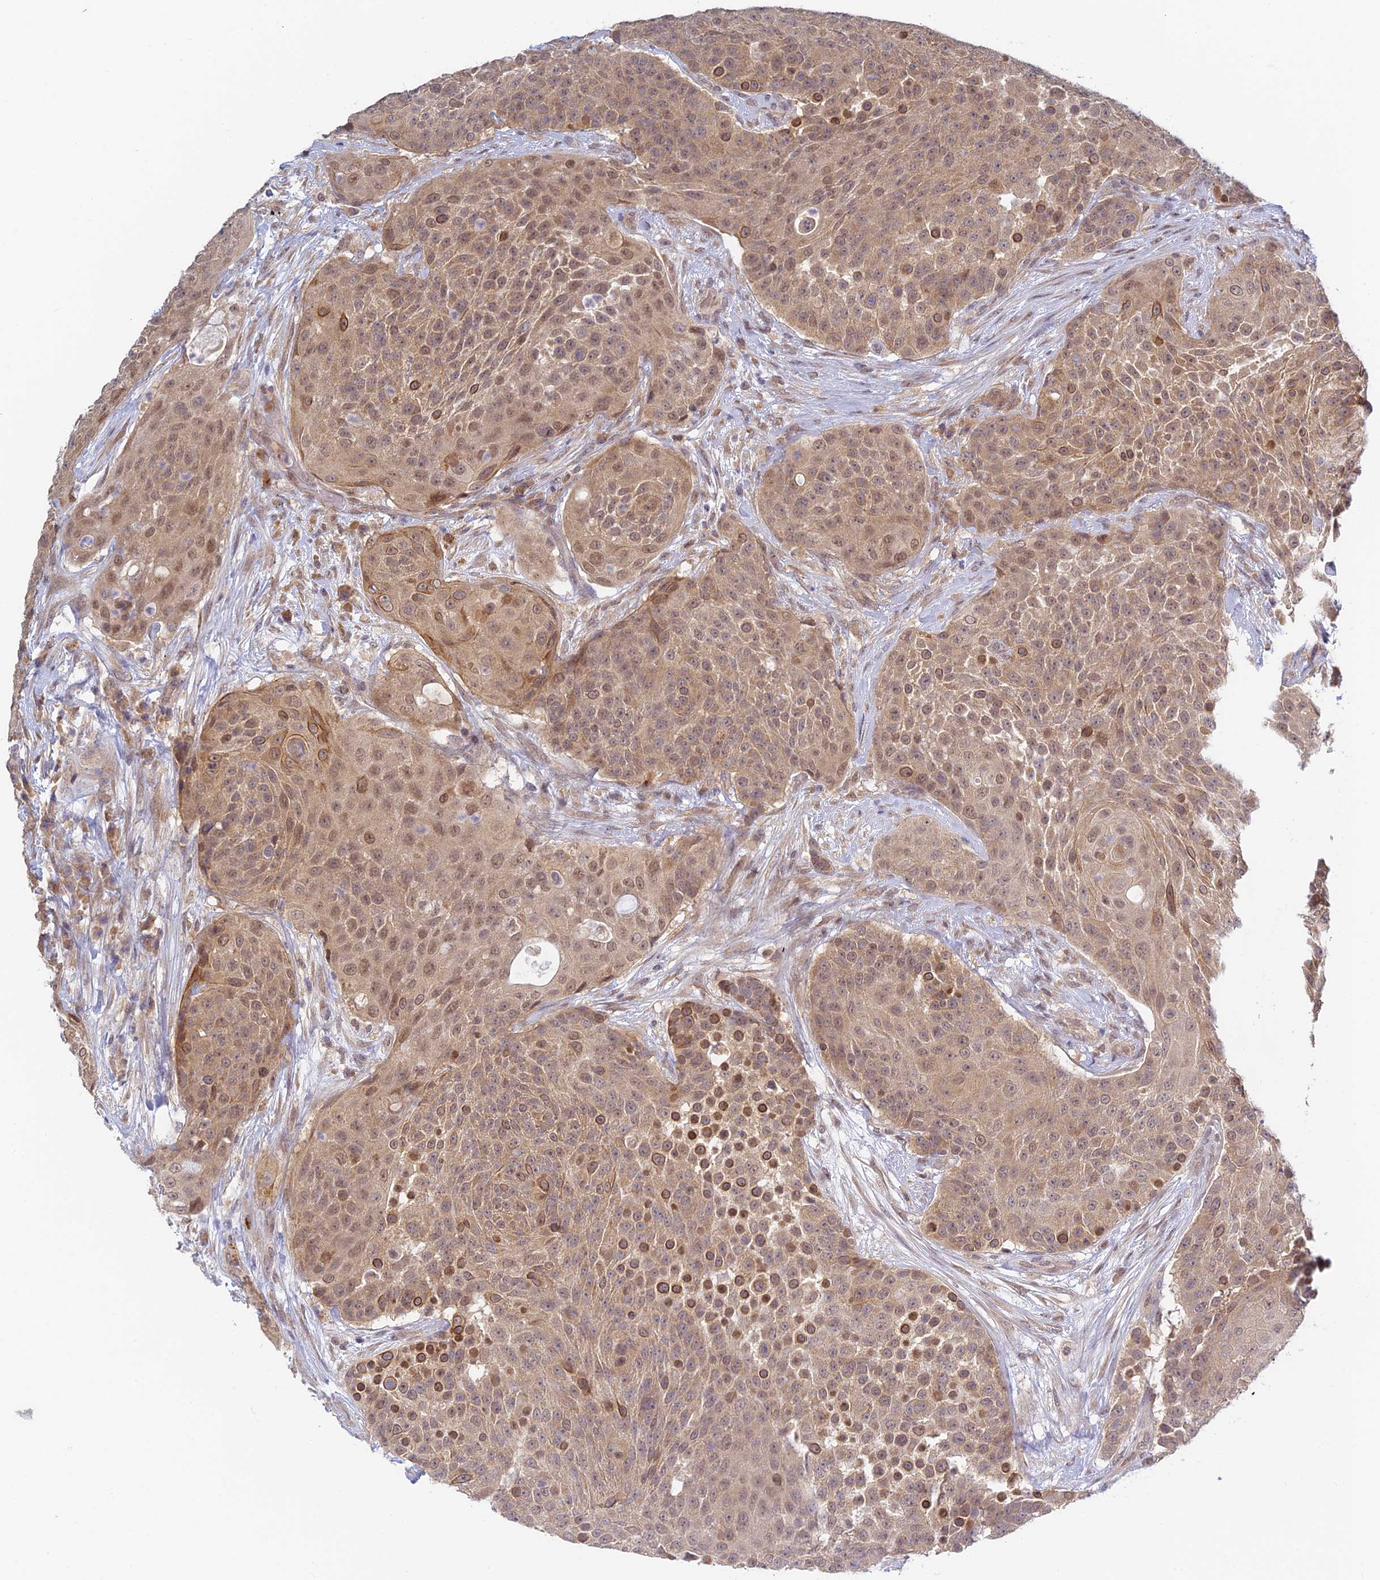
{"staining": {"intensity": "moderate", "quantity": ">75%", "location": "cytoplasmic/membranous,nuclear"}, "tissue": "urothelial cancer", "cell_type": "Tumor cells", "image_type": "cancer", "snomed": [{"axis": "morphology", "description": "Urothelial carcinoma, High grade"}, {"axis": "topography", "description": "Urinary bladder"}], "caption": "Protein analysis of urothelial cancer tissue reveals moderate cytoplasmic/membranous and nuclear positivity in about >75% of tumor cells.", "gene": "SKIC8", "patient": {"sex": "female", "age": 63}}